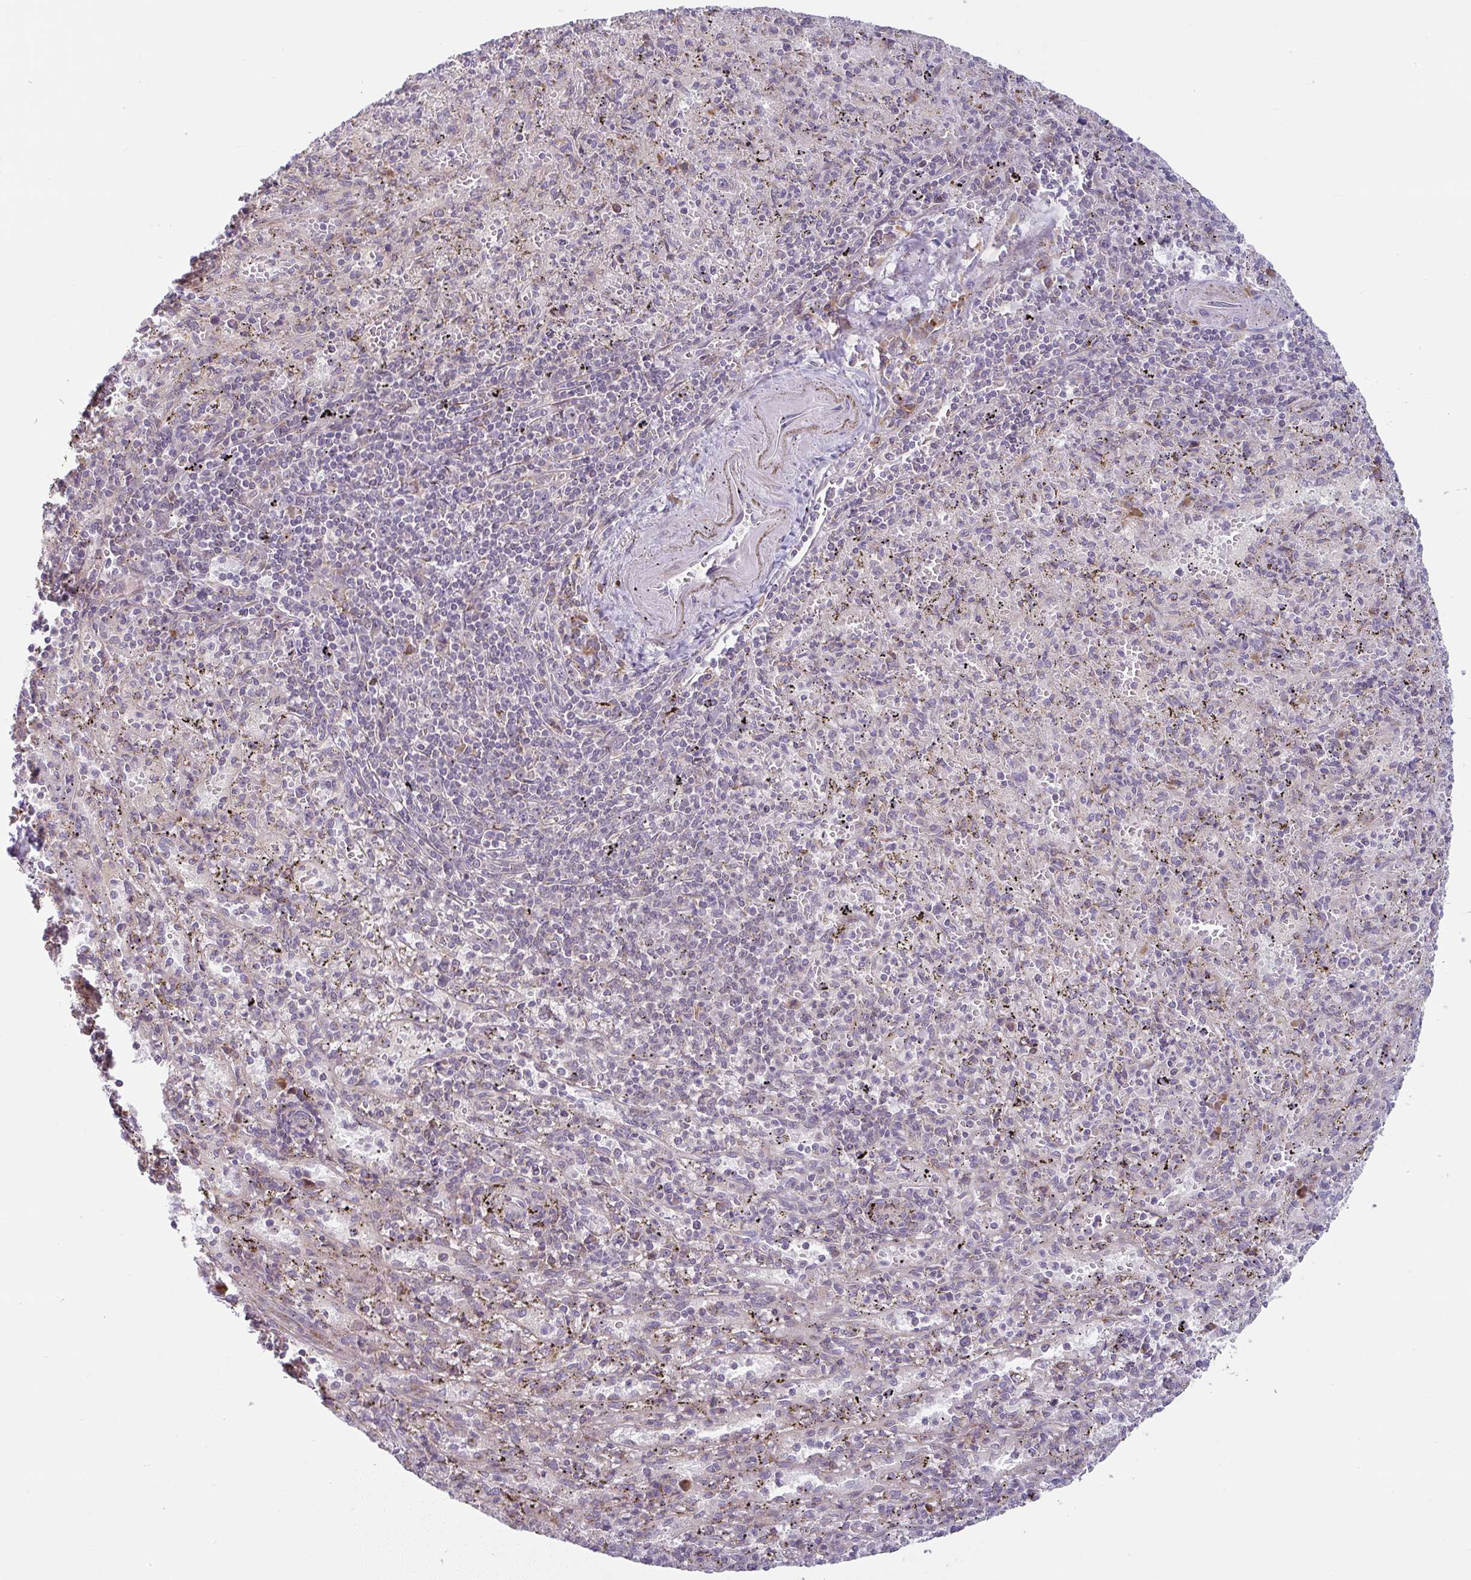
{"staining": {"intensity": "negative", "quantity": "none", "location": "none"}, "tissue": "spleen", "cell_type": "Cells in red pulp", "image_type": "normal", "snomed": [{"axis": "morphology", "description": "Normal tissue, NOS"}, {"axis": "topography", "description": "Spleen"}], "caption": "Spleen stained for a protein using immunohistochemistry (IHC) exhibits no expression cells in red pulp.", "gene": "MOB1A", "patient": {"sex": "male", "age": 57}}